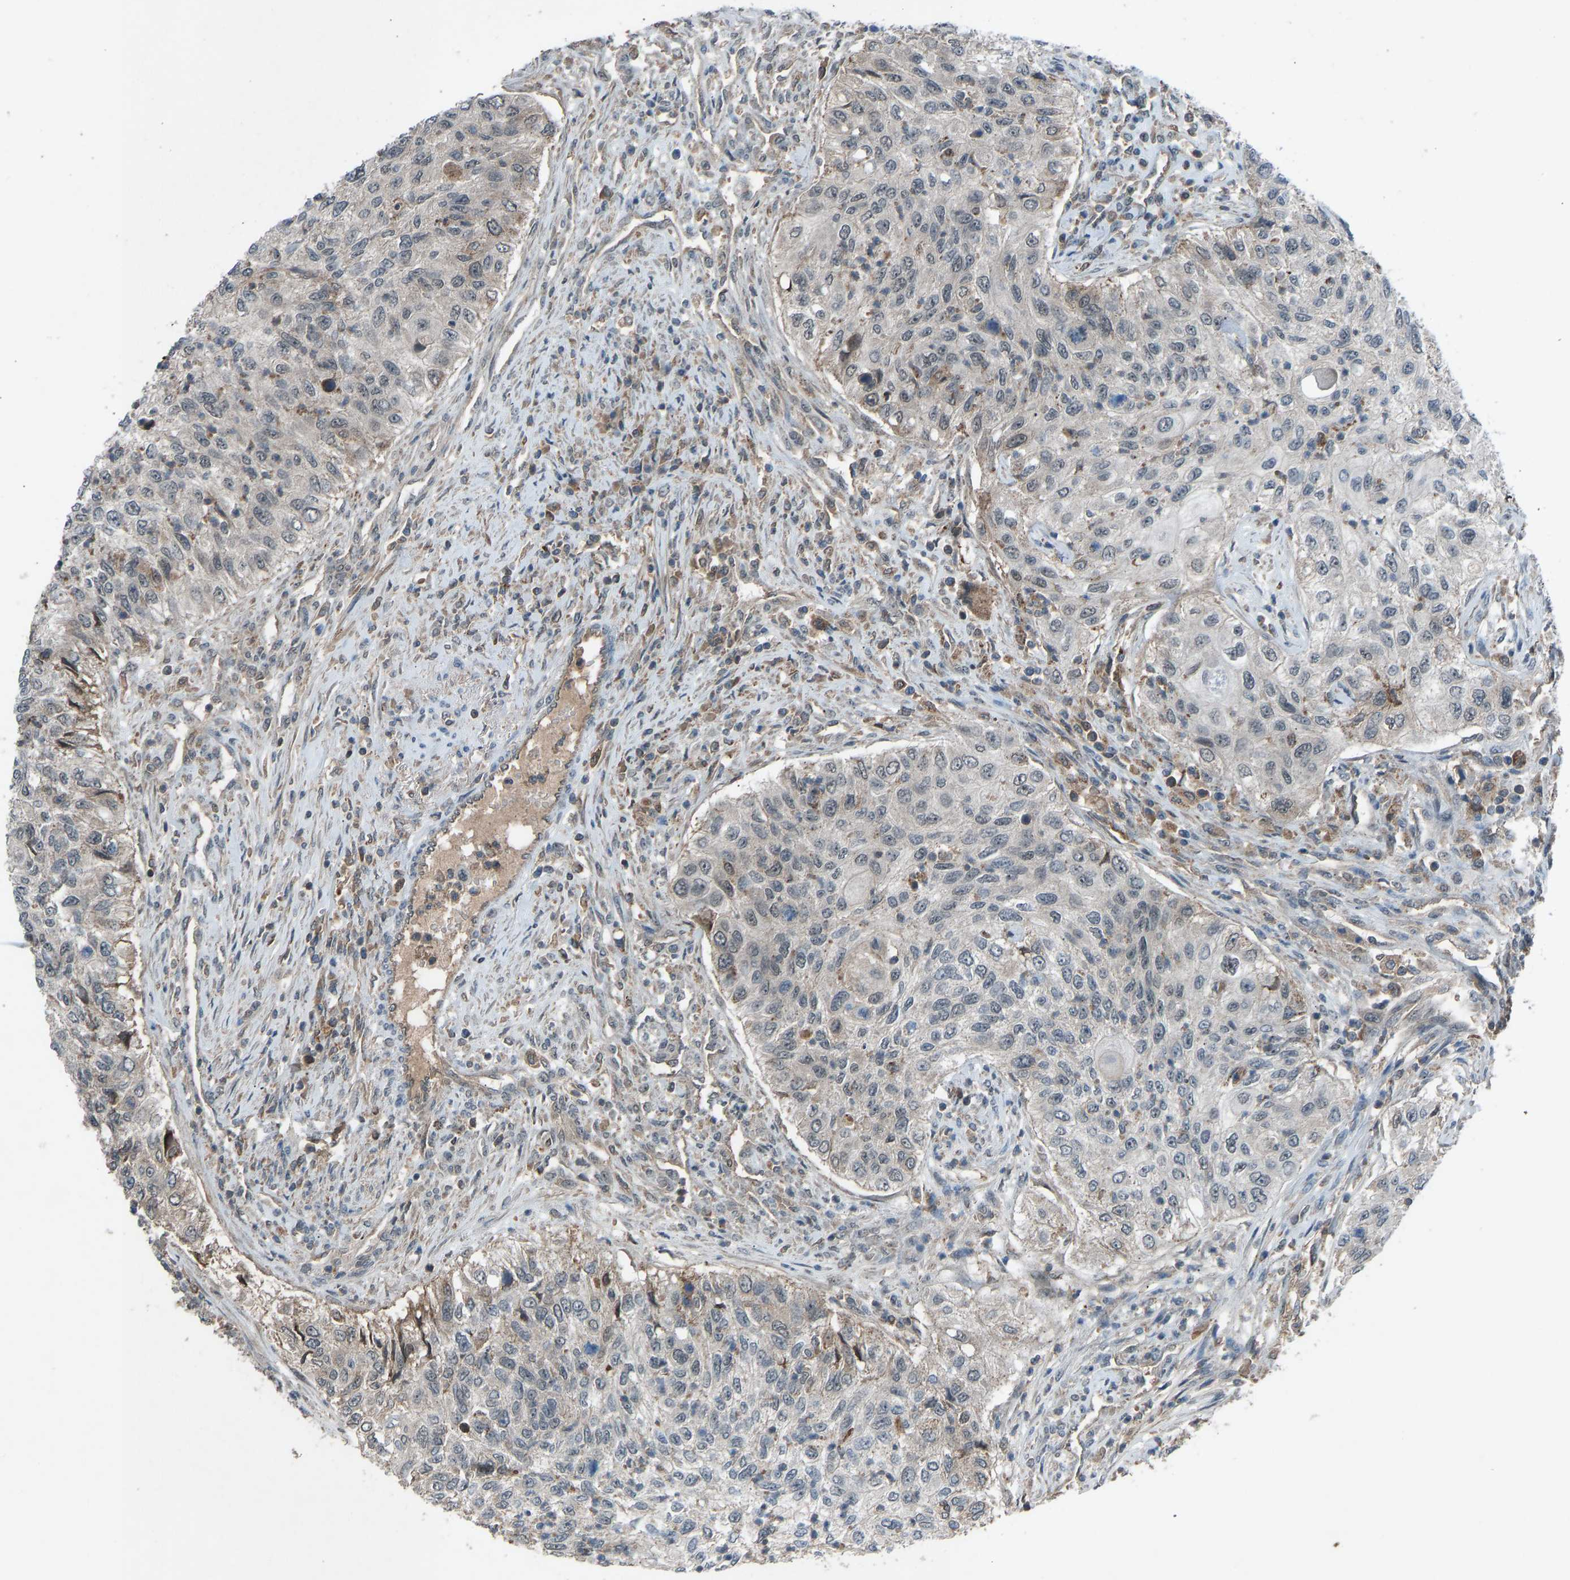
{"staining": {"intensity": "weak", "quantity": "<25%", "location": "cytoplasmic/membranous"}, "tissue": "urothelial cancer", "cell_type": "Tumor cells", "image_type": "cancer", "snomed": [{"axis": "morphology", "description": "Urothelial carcinoma, High grade"}, {"axis": "topography", "description": "Urinary bladder"}], "caption": "This micrograph is of urothelial cancer stained with IHC to label a protein in brown with the nuclei are counter-stained blue. There is no staining in tumor cells. (Stains: DAB IHC with hematoxylin counter stain, Microscopy: brightfield microscopy at high magnification).", "gene": "SLC43A1", "patient": {"sex": "female", "age": 60}}